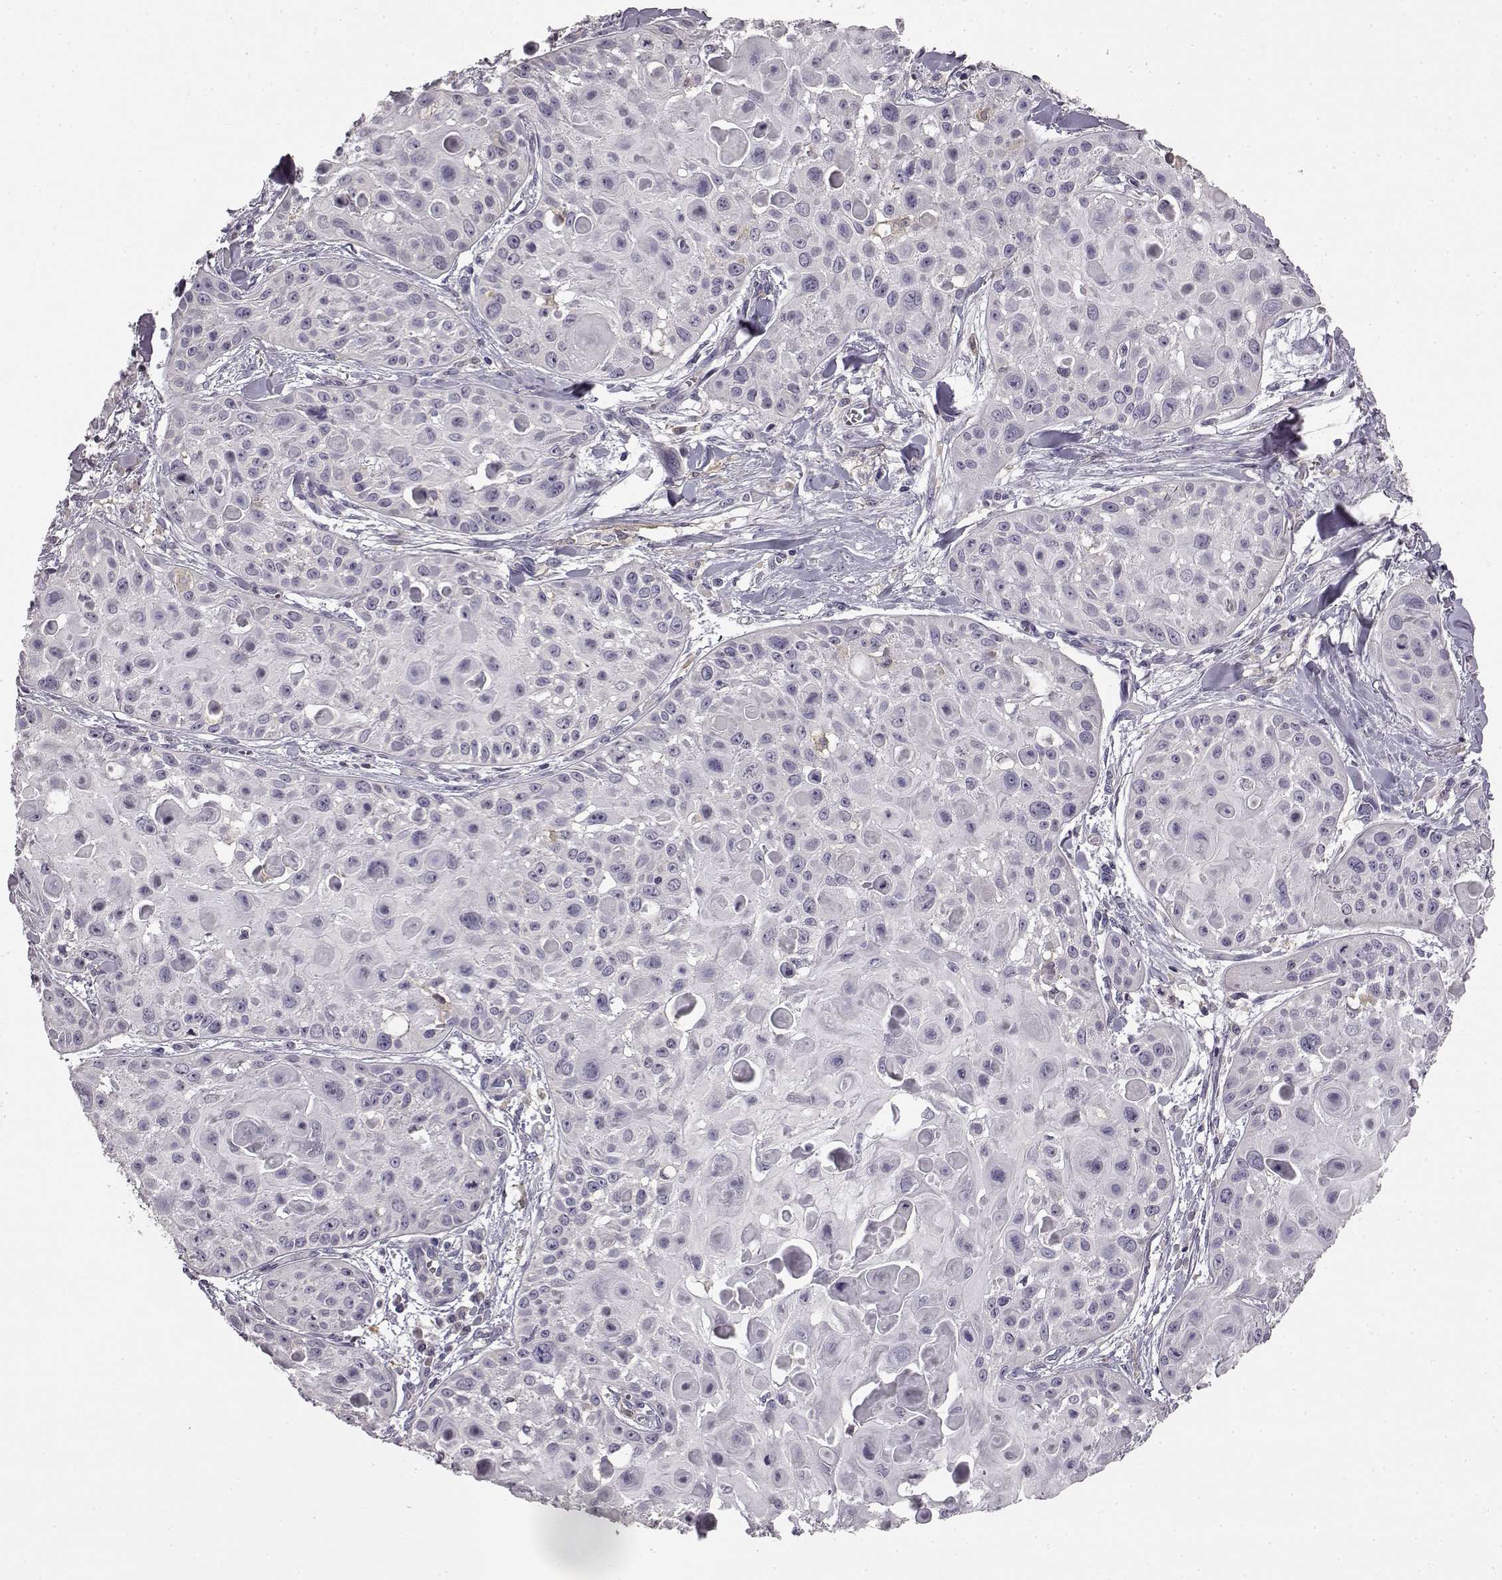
{"staining": {"intensity": "negative", "quantity": "none", "location": "none"}, "tissue": "skin cancer", "cell_type": "Tumor cells", "image_type": "cancer", "snomed": [{"axis": "morphology", "description": "Squamous cell carcinoma, NOS"}, {"axis": "topography", "description": "Skin"}, {"axis": "topography", "description": "Anal"}], "caption": "Skin cancer (squamous cell carcinoma) was stained to show a protein in brown. There is no significant expression in tumor cells.", "gene": "KRT85", "patient": {"sex": "female", "age": 75}}